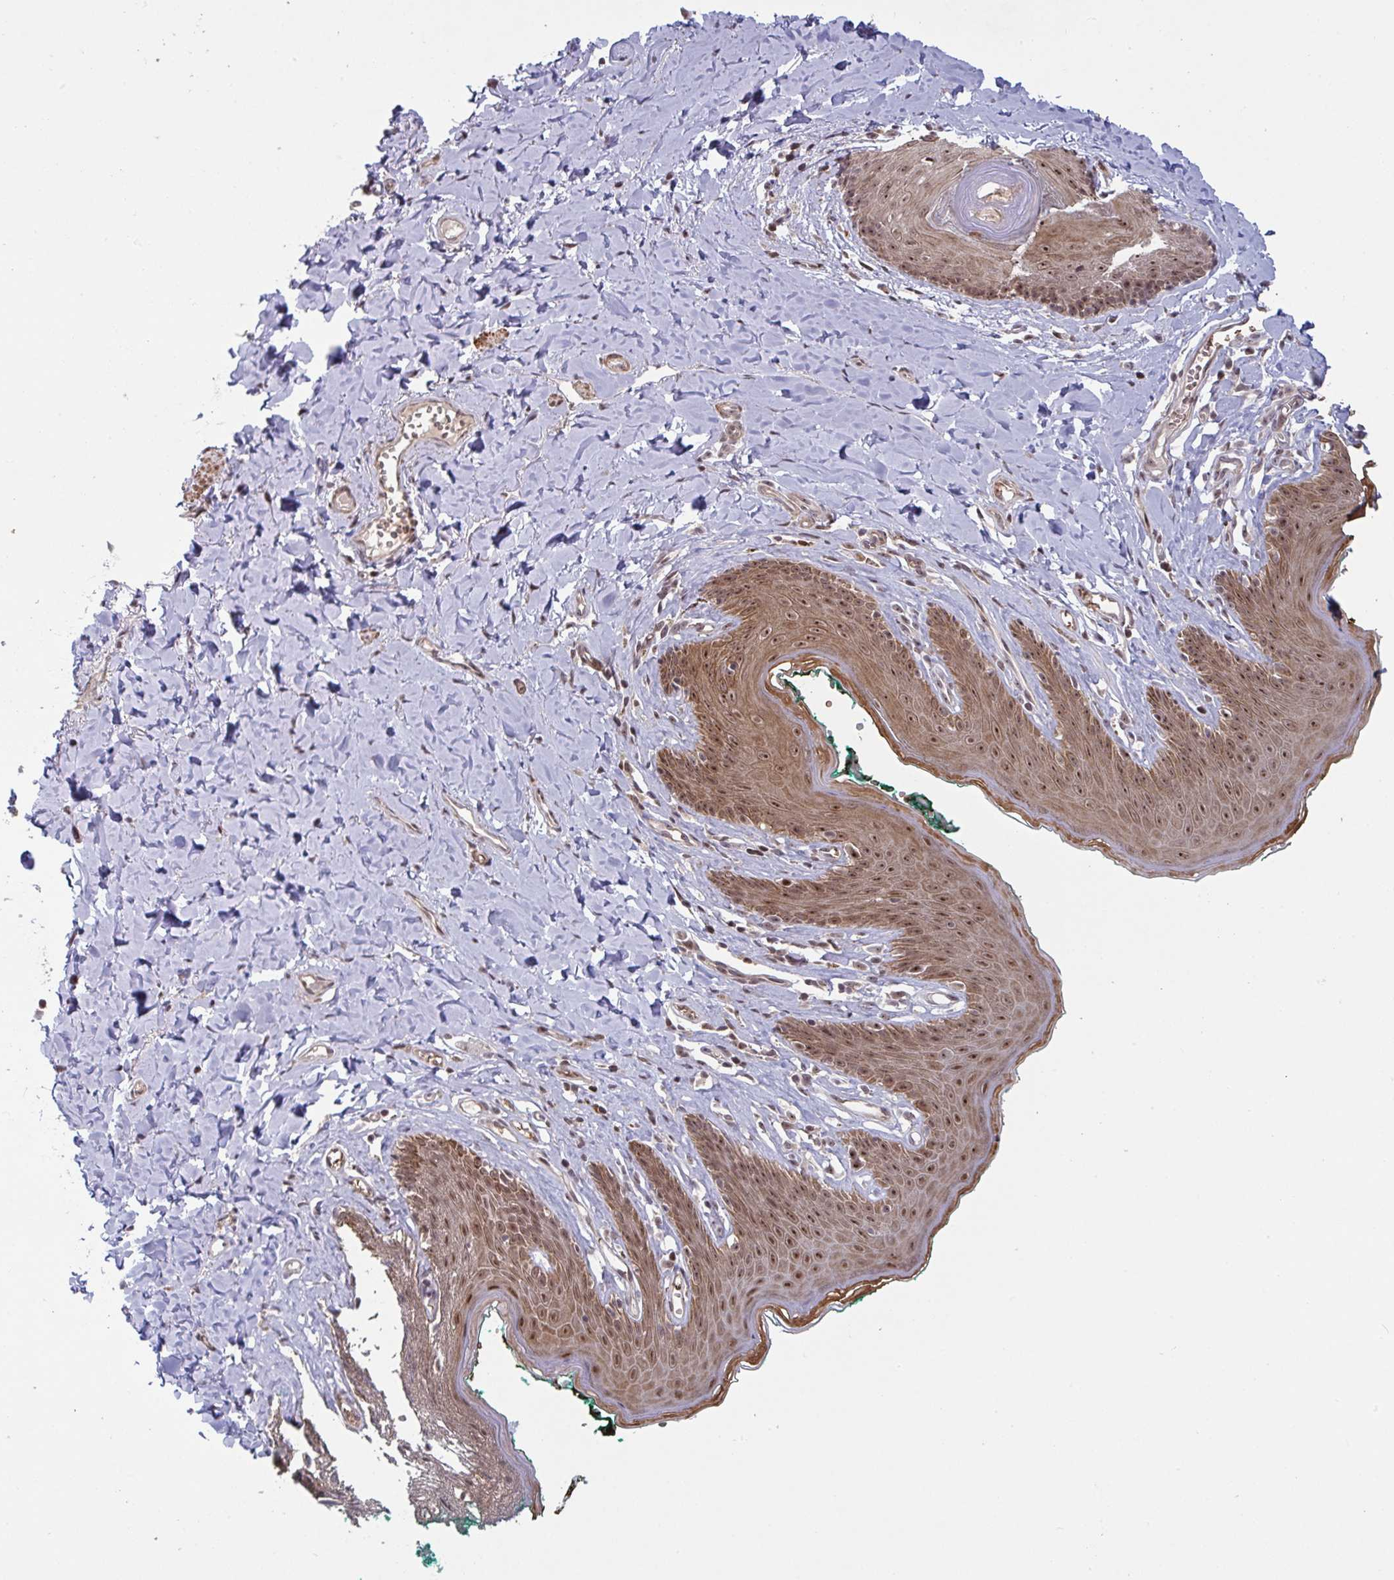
{"staining": {"intensity": "moderate", "quantity": ">75%", "location": "cytoplasmic/membranous,nuclear"}, "tissue": "skin", "cell_type": "Epidermal cells", "image_type": "normal", "snomed": [{"axis": "morphology", "description": "Normal tissue, NOS"}, {"axis": "topography", "description": "Vulva"}, {"axis": "topography", "description": "Peripheral nerve tissue"}], "caption": "Immunohistochemistry of normal skin reveals medium levels of moderate cytoplasmic/membranous,nuclear staining in about >75% of epidermal cells.", "gene": "NLRP13", "patient": {"sex": "female", "age": 66}}